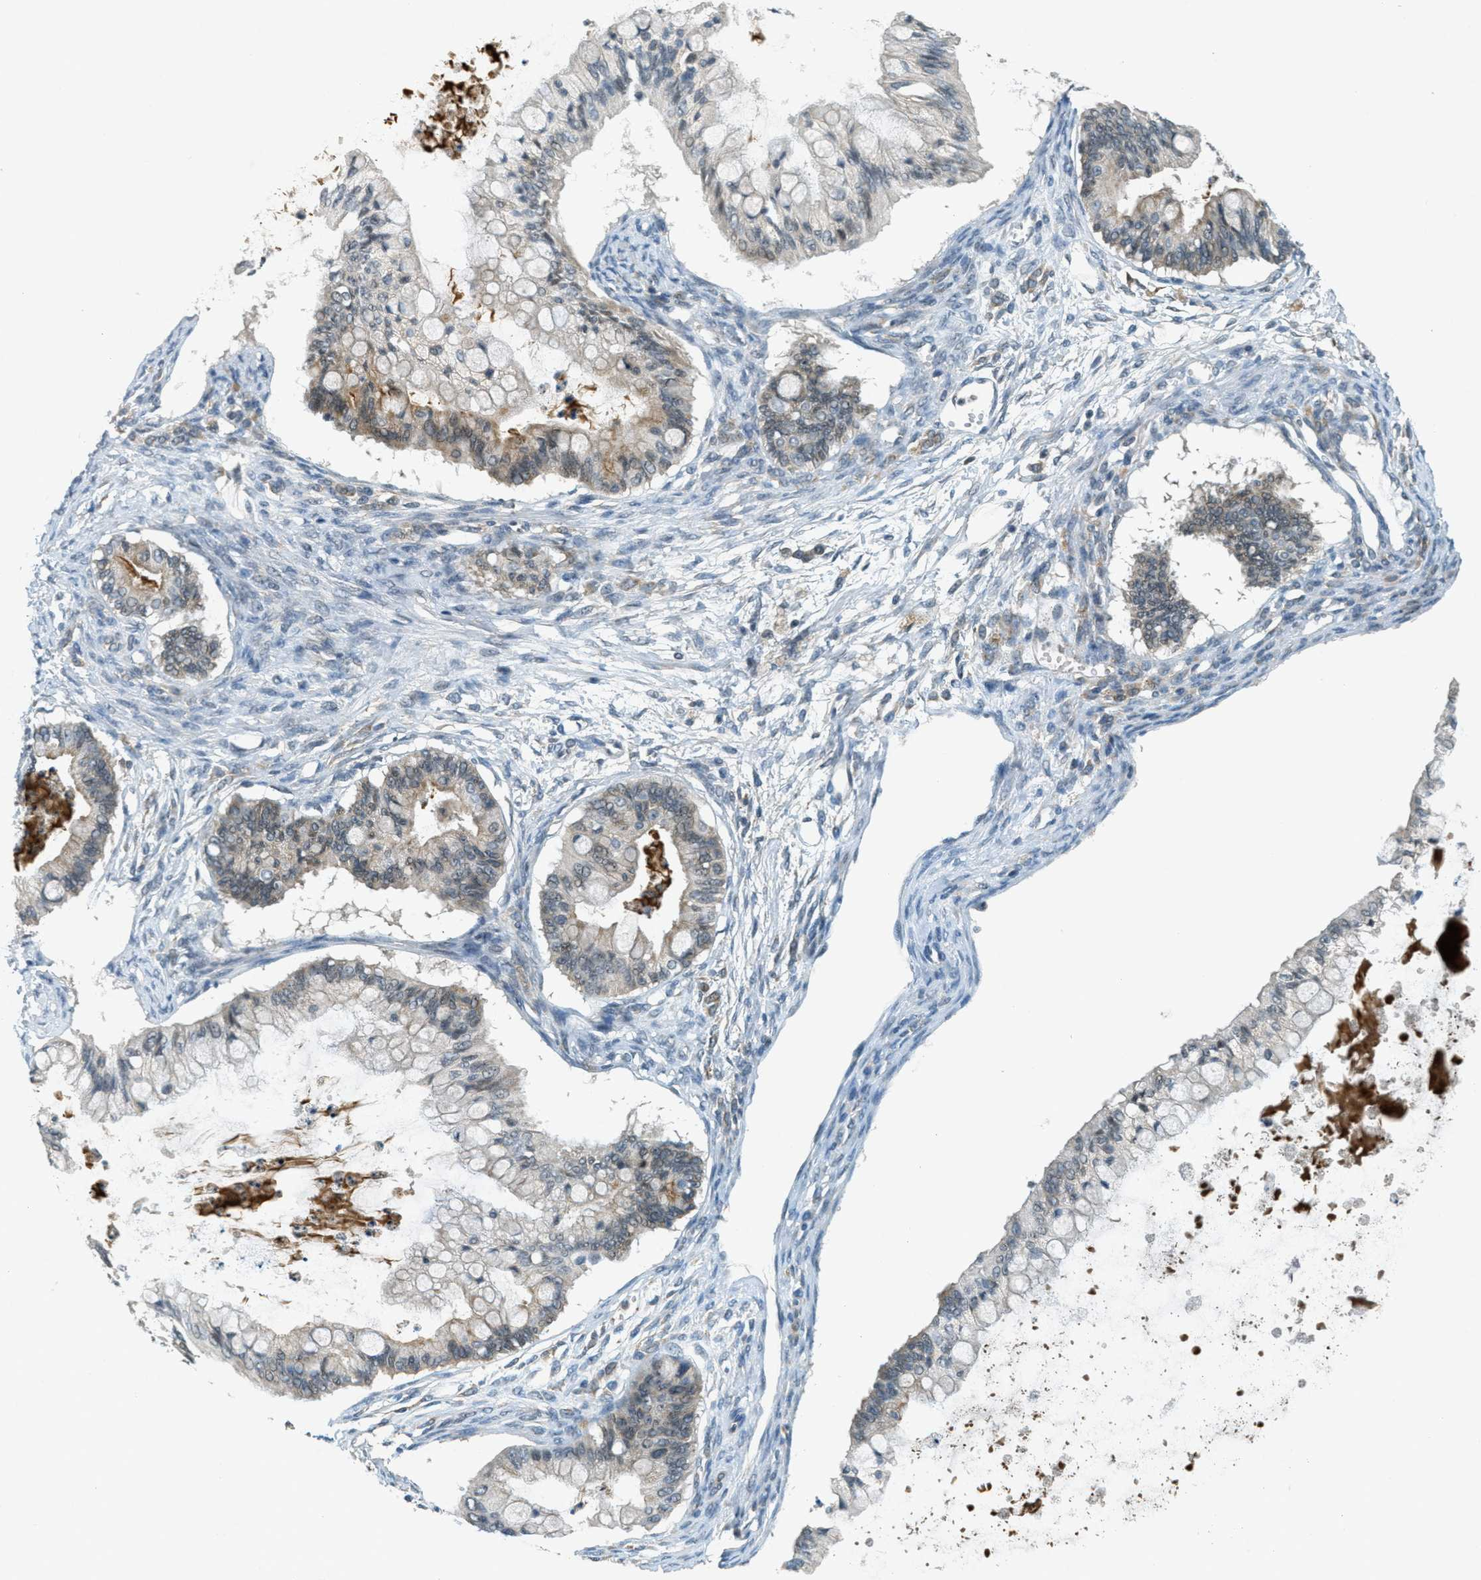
{"staining": {"intensity": "weak", "quantity": "<25%", "location": "cytoplasmic/membranous,nuclear"}, "tissue": "ovarian cancer", "cell_type": "Tumor cells", "image_type": "cancer", "snomed": [{"axis": "morphology", "description": "Cystadenocarcinoma, mucinous, NOS"}, {"axis": "topography", "description": "Ovary"}], "caption": "Immunohistochemistry histopathology image of neoplastic tissue: human ovarian cancer stained with DAB demonstrates no significant protein staining in tumor cells. (DAB immunohistochemistry (IHC) visualized using brightfield microscopy, high magnification).", "gene": "TCF20", "patient": {"sex": "female", "age": 57}}